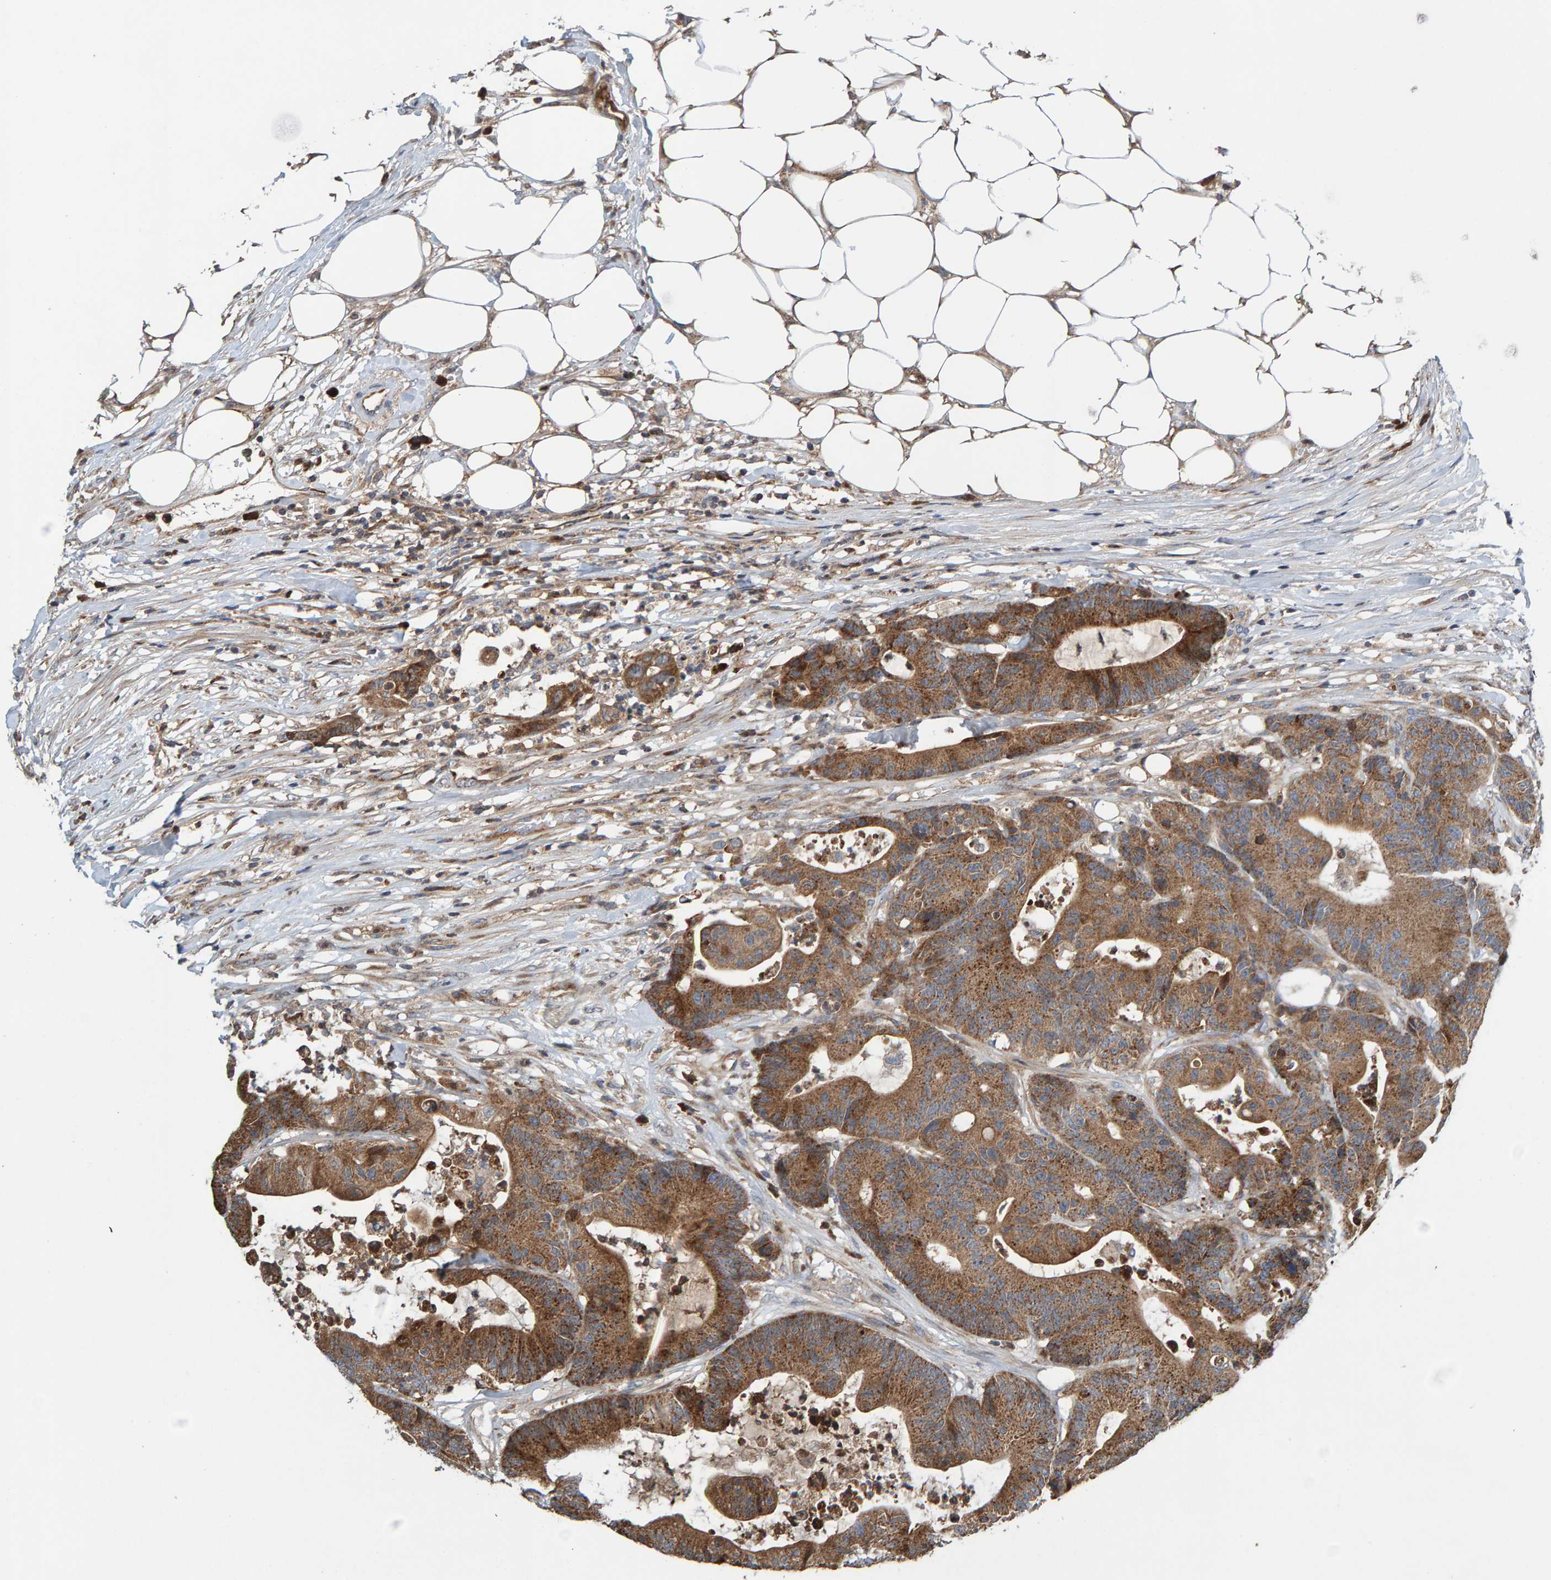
{"staining": {"intensity": "moderate", "quantity": ">75%", "location": "cytoplasmic/membranous"}, "tissue": "colorectal cancer", "cell_type": "Tumor cells", "image_type": "cancer", "snomed": [{"axis": "morphology", "description": "Adenocarcinoma, NOS"}, {"axis": "topography", "description": "Colon"}], "caption": "Colorectal adenocarcinoma stained for a protein exhibits moderate cytoplasmic/membranous positivity in tumor cells.", "gene": "KIAA0753", "patient": {"sex": "female", "age": 84}}